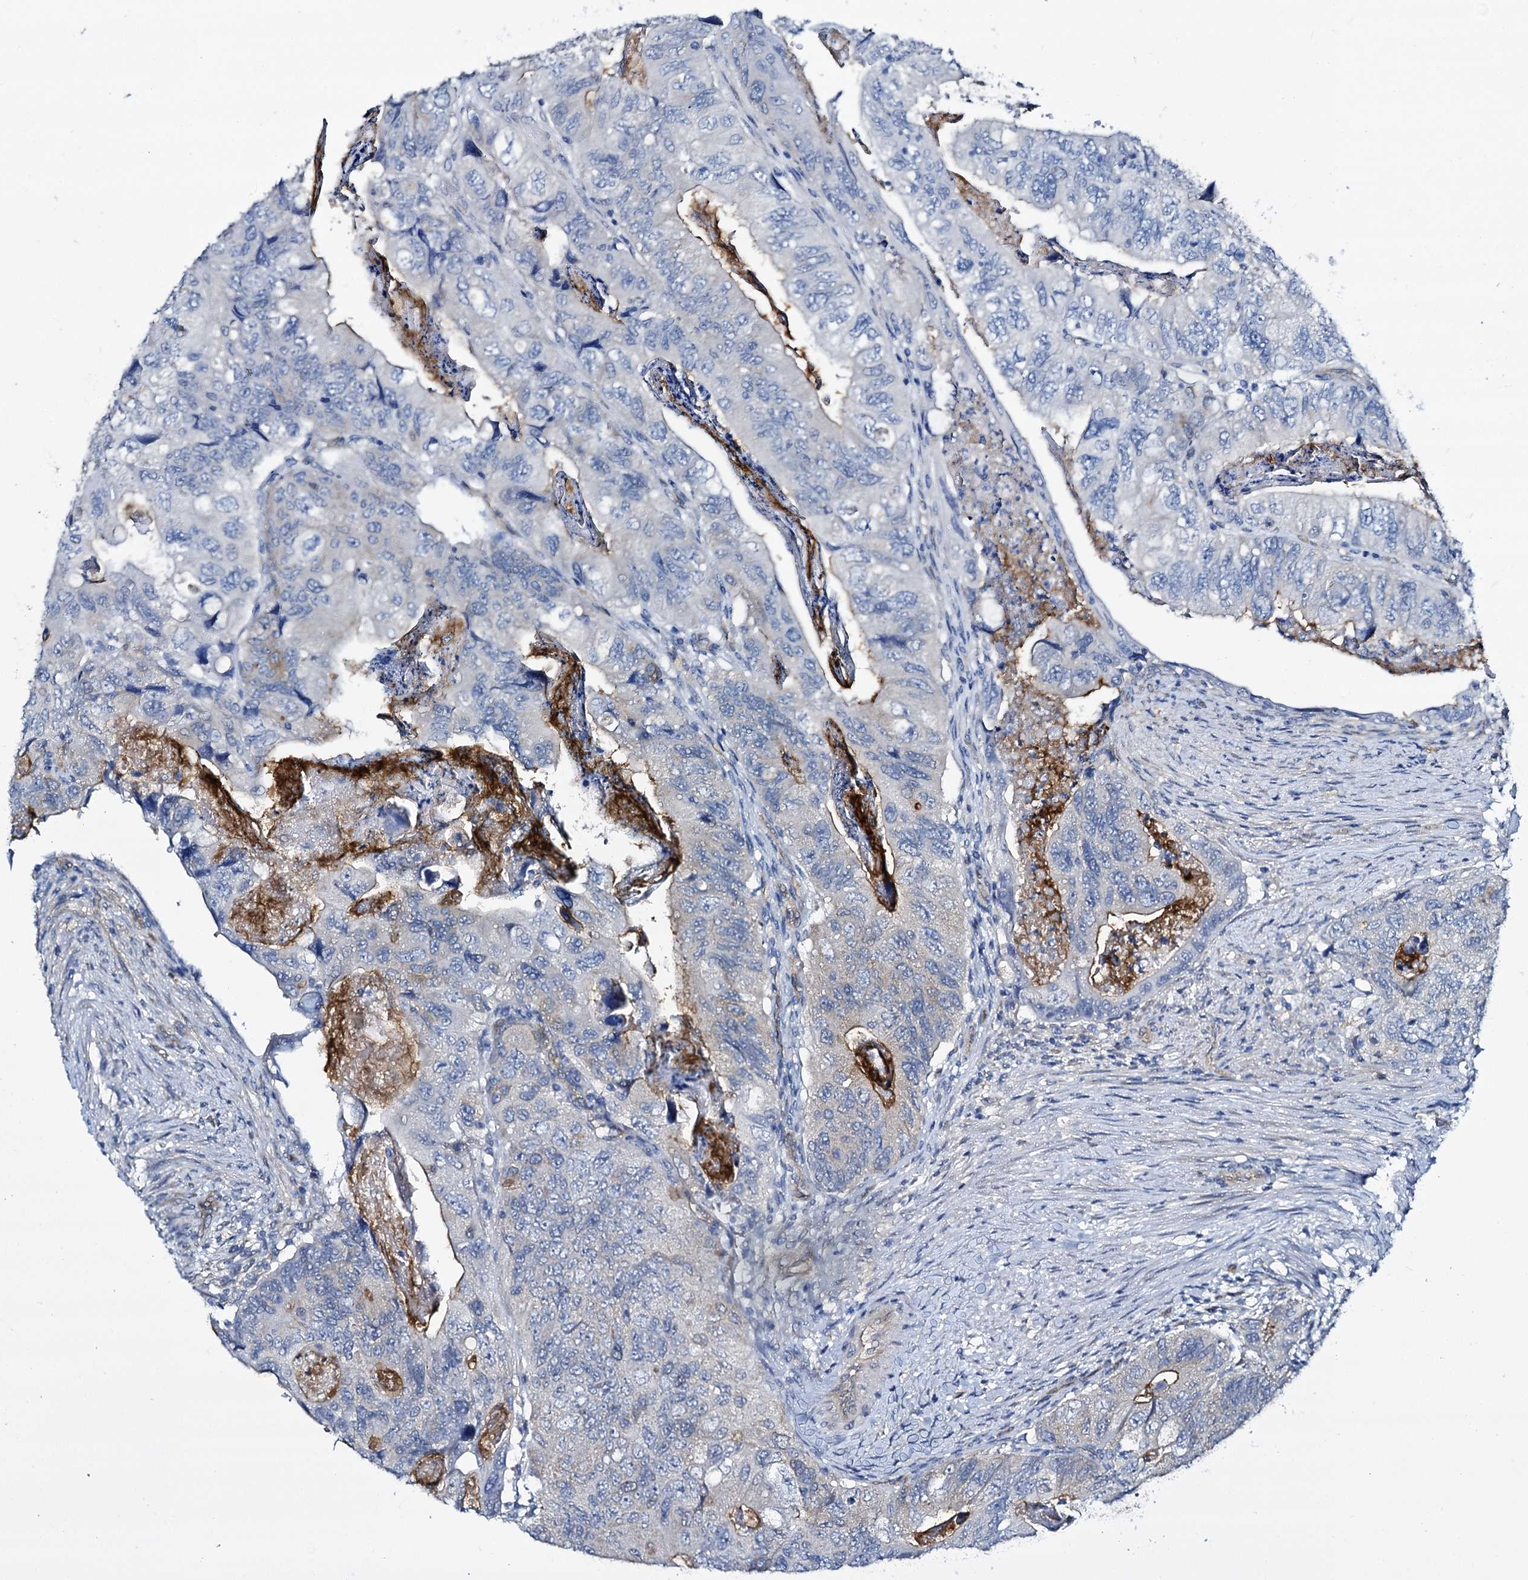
{"staining": {"intensity": "negative", "quantity": "none", "location": "none"}, "tissue": "colorectal cancer", "cell_type": "Tumor cells", "image_type": "cancer", "snomed": [{"axis": "morphology", "description": "Adenocarcinoma, NOS"}, {"axis": "topography", "description": "Rectum"}], "caption": "Colorectal cancer (adenocarcinoma) was stained to show a protein in brown. There is no significant positivity in tumor cells.", "gene": "STXBP1", "patient": {"sex": "male", "age": 63}}